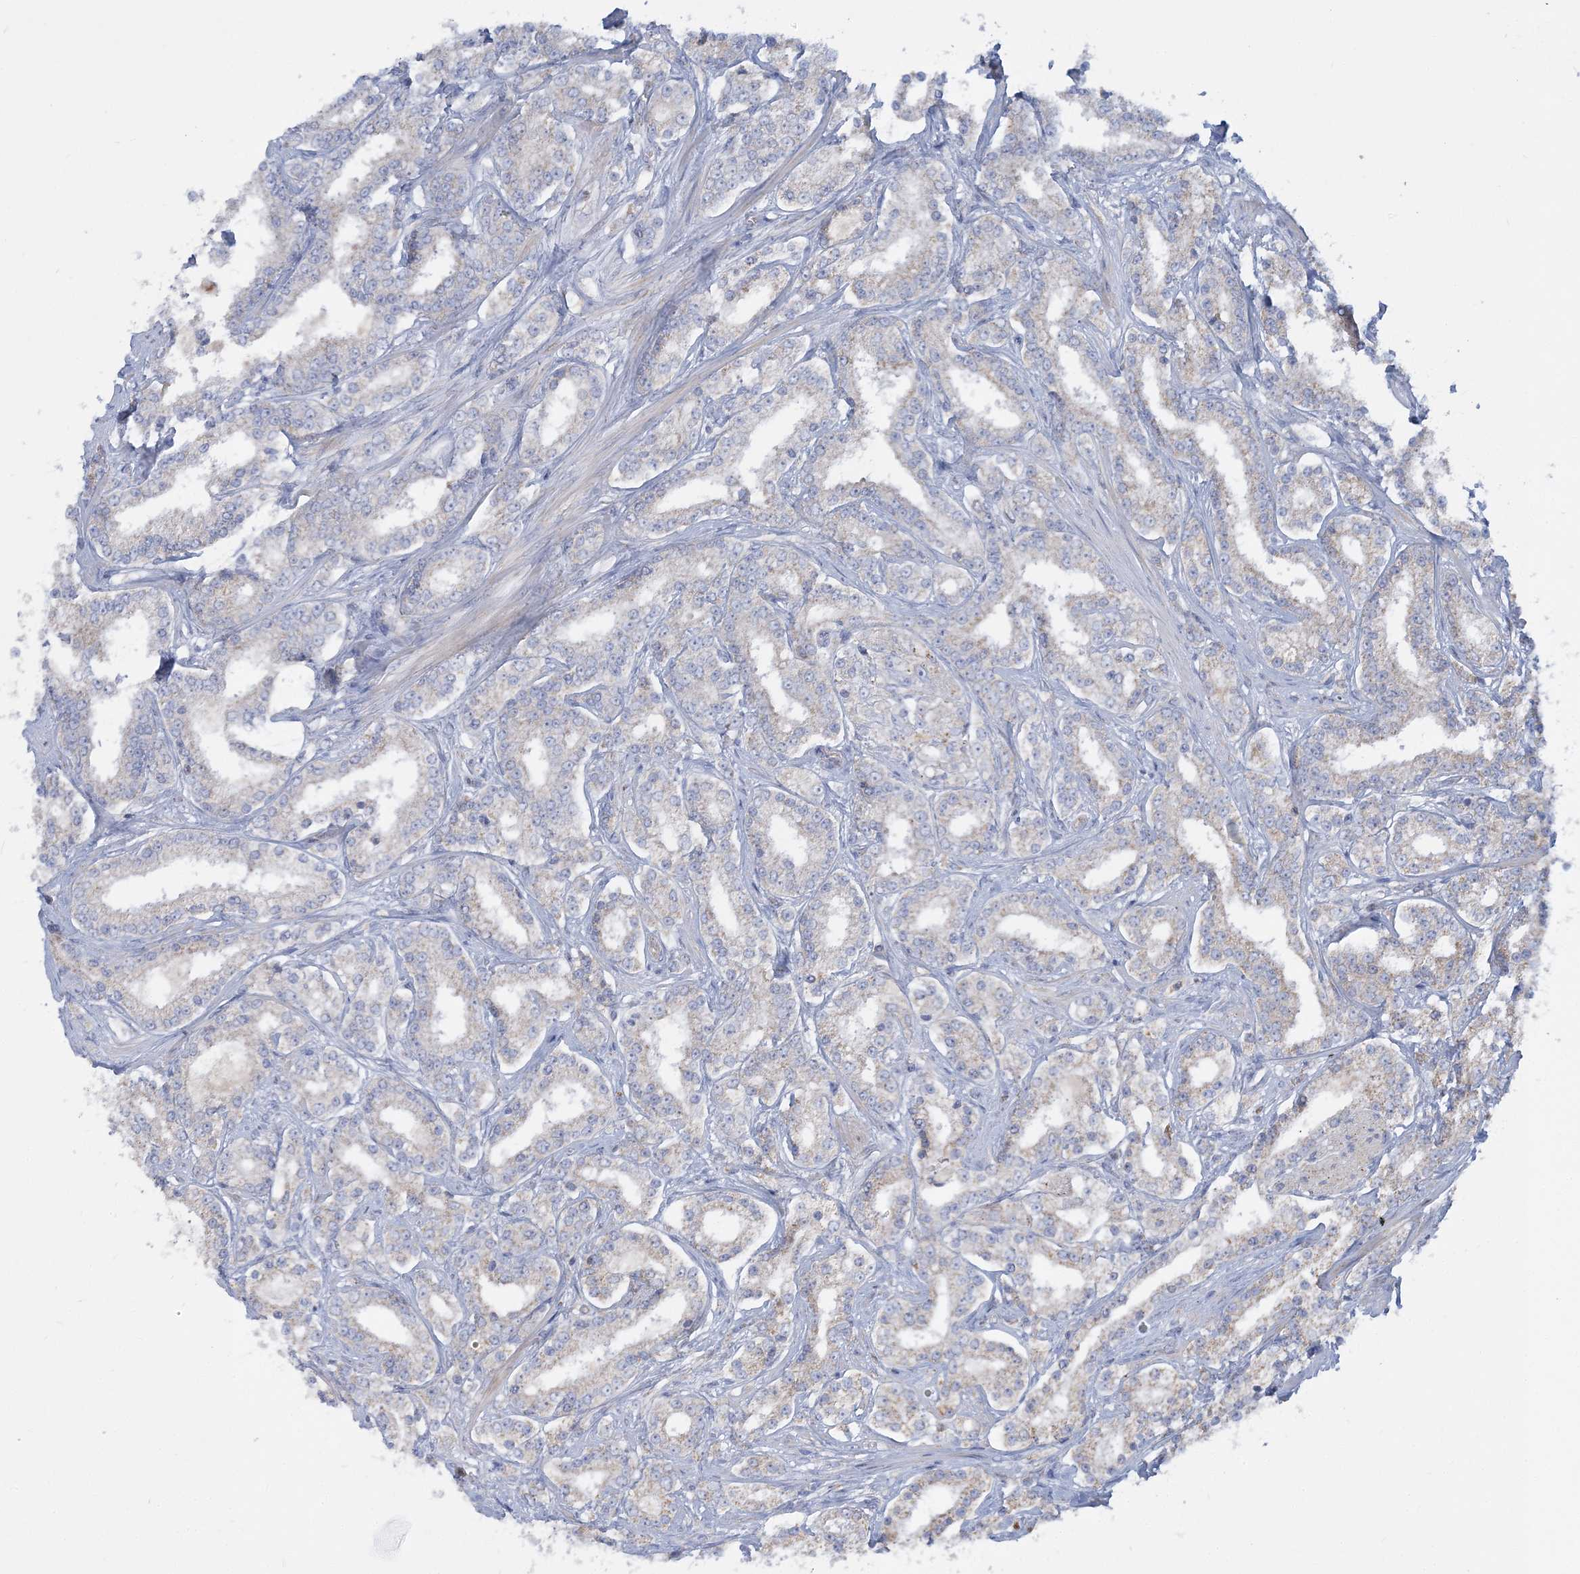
{"staining": {"intensity": "weak", "quantity": "<25%", "location": "cytoplasmic/membranous"}, "tissue": "prostate cancer", "cell_type": "Tumor cells", "image_type": "cancer", "snomed": [{"axis": "morphology", "description": "Normal tissue, NOS"}, {"axis": "morphology", "description": "Adenocarcinoma, High grade"}, {"axis": "topography", "description": "Prostate"}], "caption": "There is no significant staining in tumor cells of prostate adenocarcinoma (high-grade).", "gene": "TBC1D14", "patient": {"sex": "male", "age": 83}}